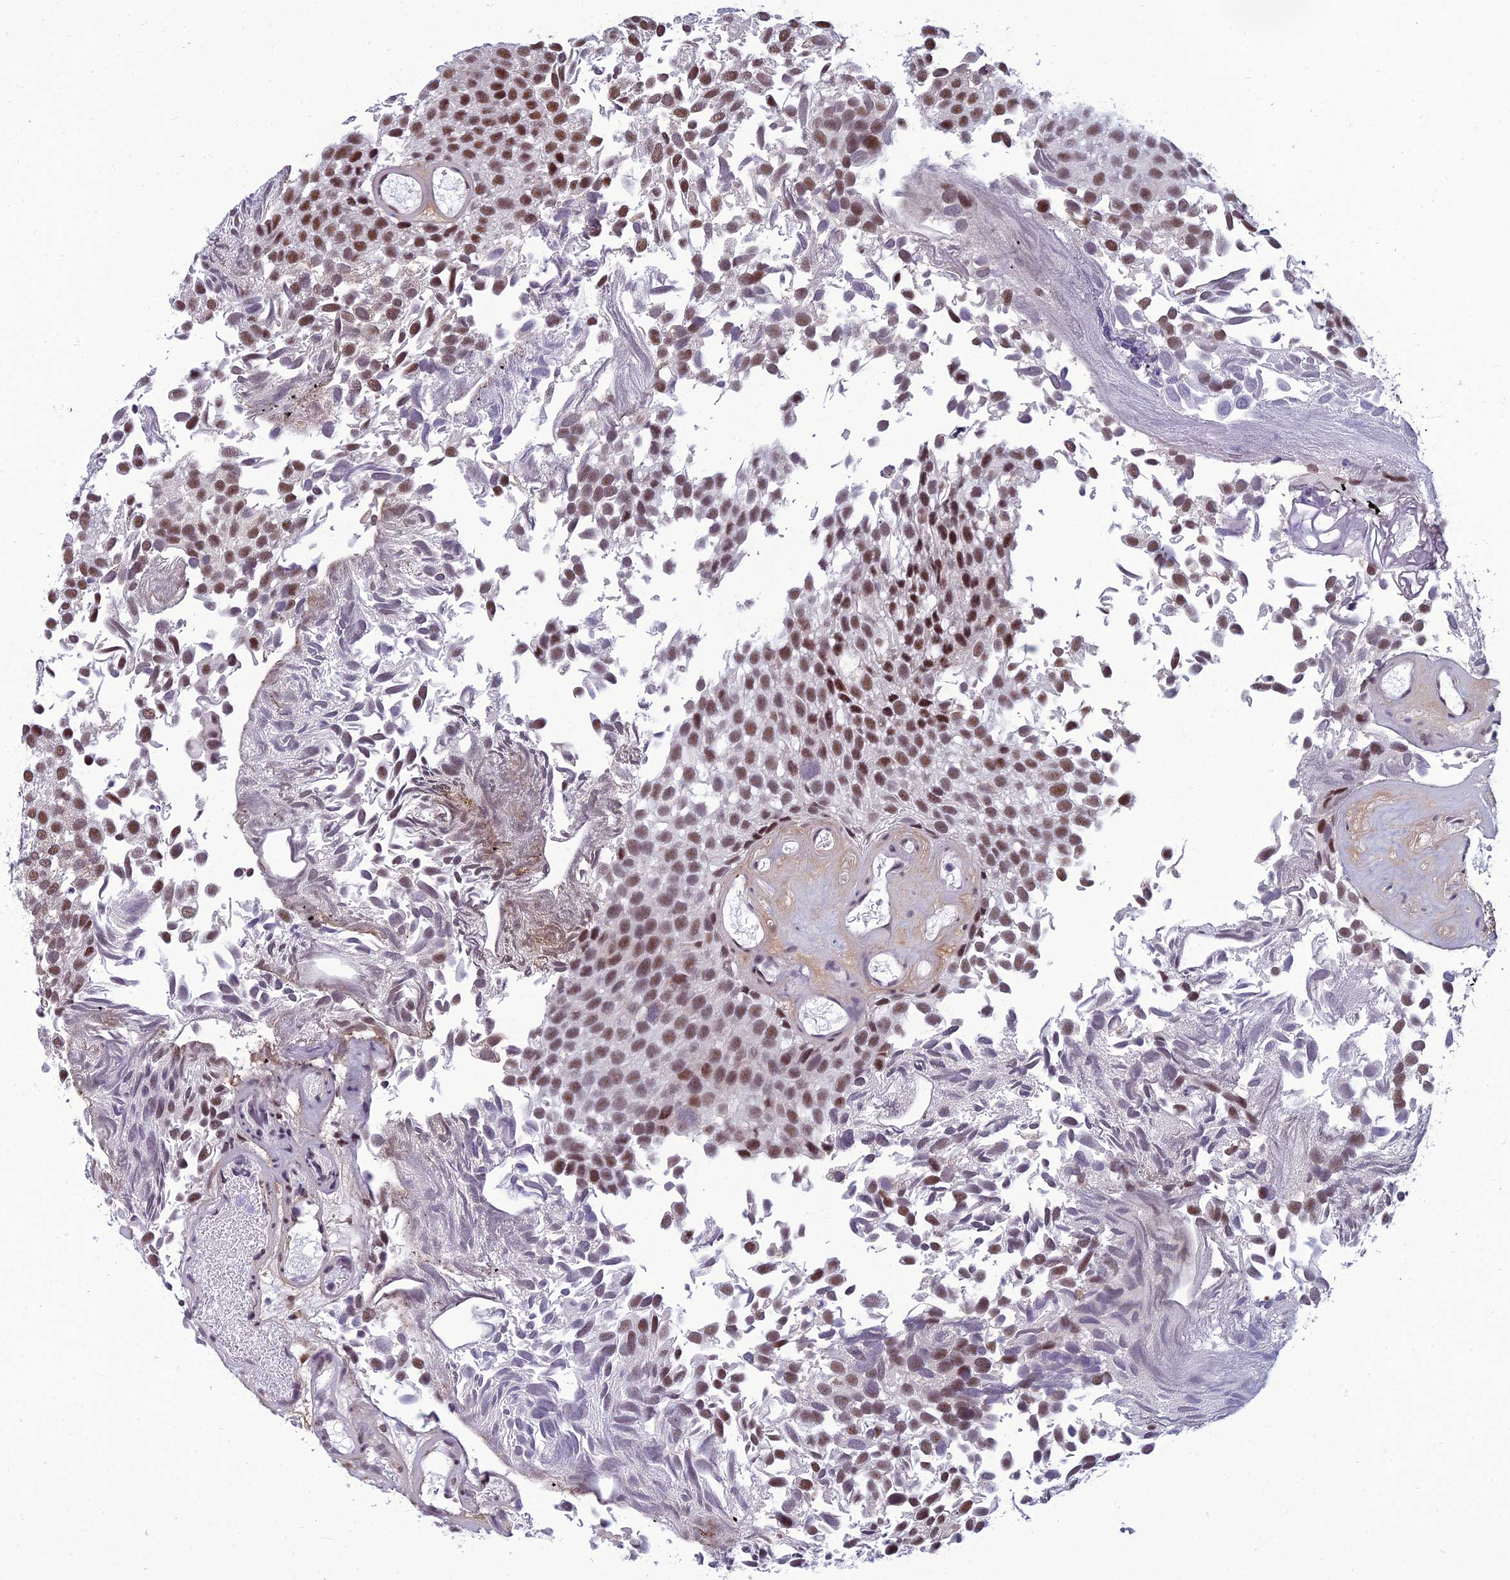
{"staining": {"intensity": "moderate", "quantity": ">75%", "location": "nuclear"}, "tissue": "urothelial cancer", "cell_type": "Tumor cells", "image_type": "cancer", "snomed": [{"axis": "morphology", "description": "Urothelial carcinoma, Low grade"}, {"axis": "topography", "description": "Urinary bladder"}], "caption": "Brown immunohistochemical staining in human urothelial cancer demonstrates moderate nuclear positivity in about >75% of tumor cells.", "gene": "RSRC1", "patient": {"sex": "male", "age": 89}}